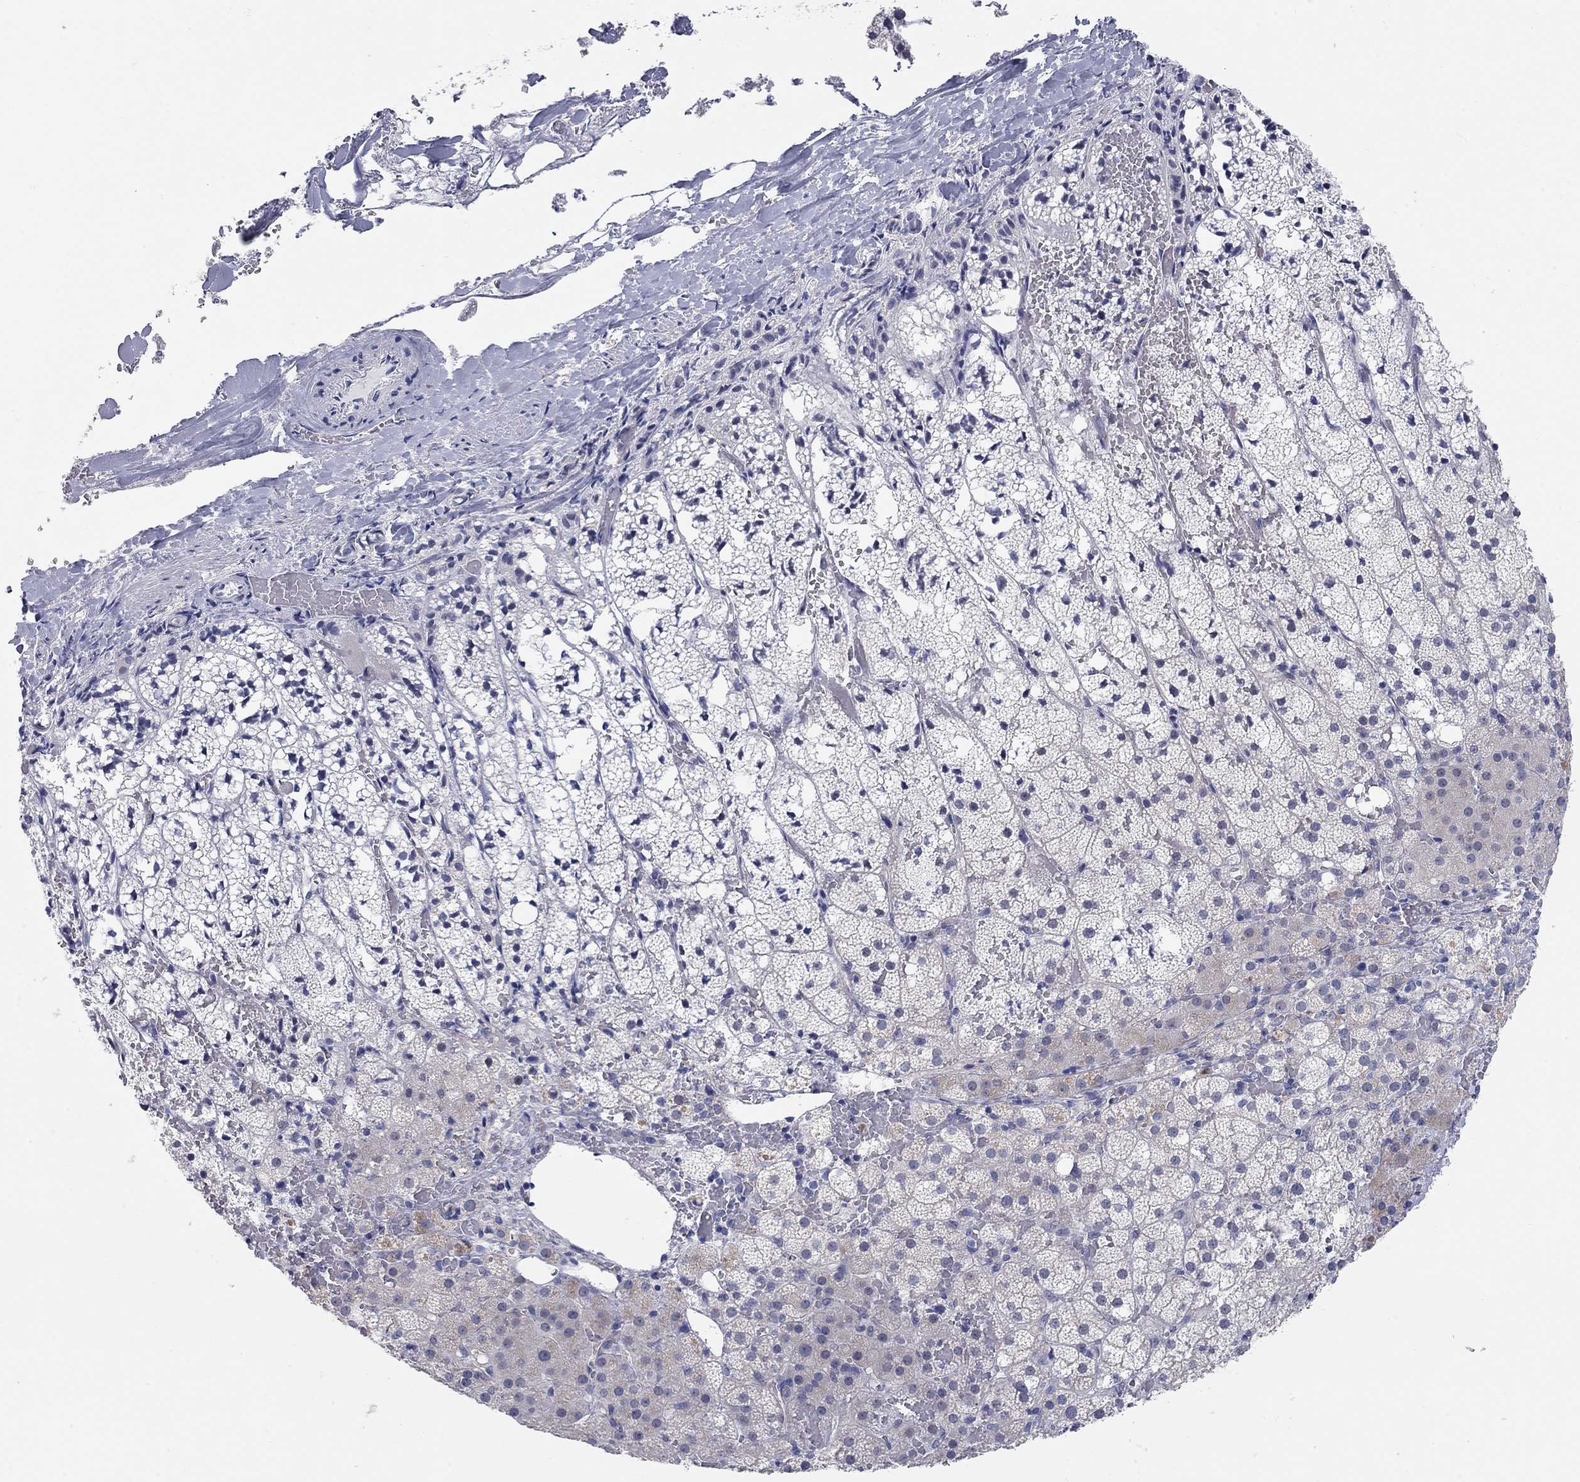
{"staining": {"intensity": "negative", "quantity": "none", "location": "none"}, "tissue": "adrenal gland", "cell_type": "Glandular cells", "image_type": "normal", "snomed": [{"axis": "morphology", "description": "Normal tissue, NOS"}, {"axis": "topography", "description": "Adrenal gland"}], "caption": "The photomicrograph reveals no staining of glandular cells in normal adrenal gland. (DAB (3,3'-diaminobenzidine) immunohistochemistry, high magnification).", "gene": "WASF3", "patient": {"sex": "male", "age": 53}}